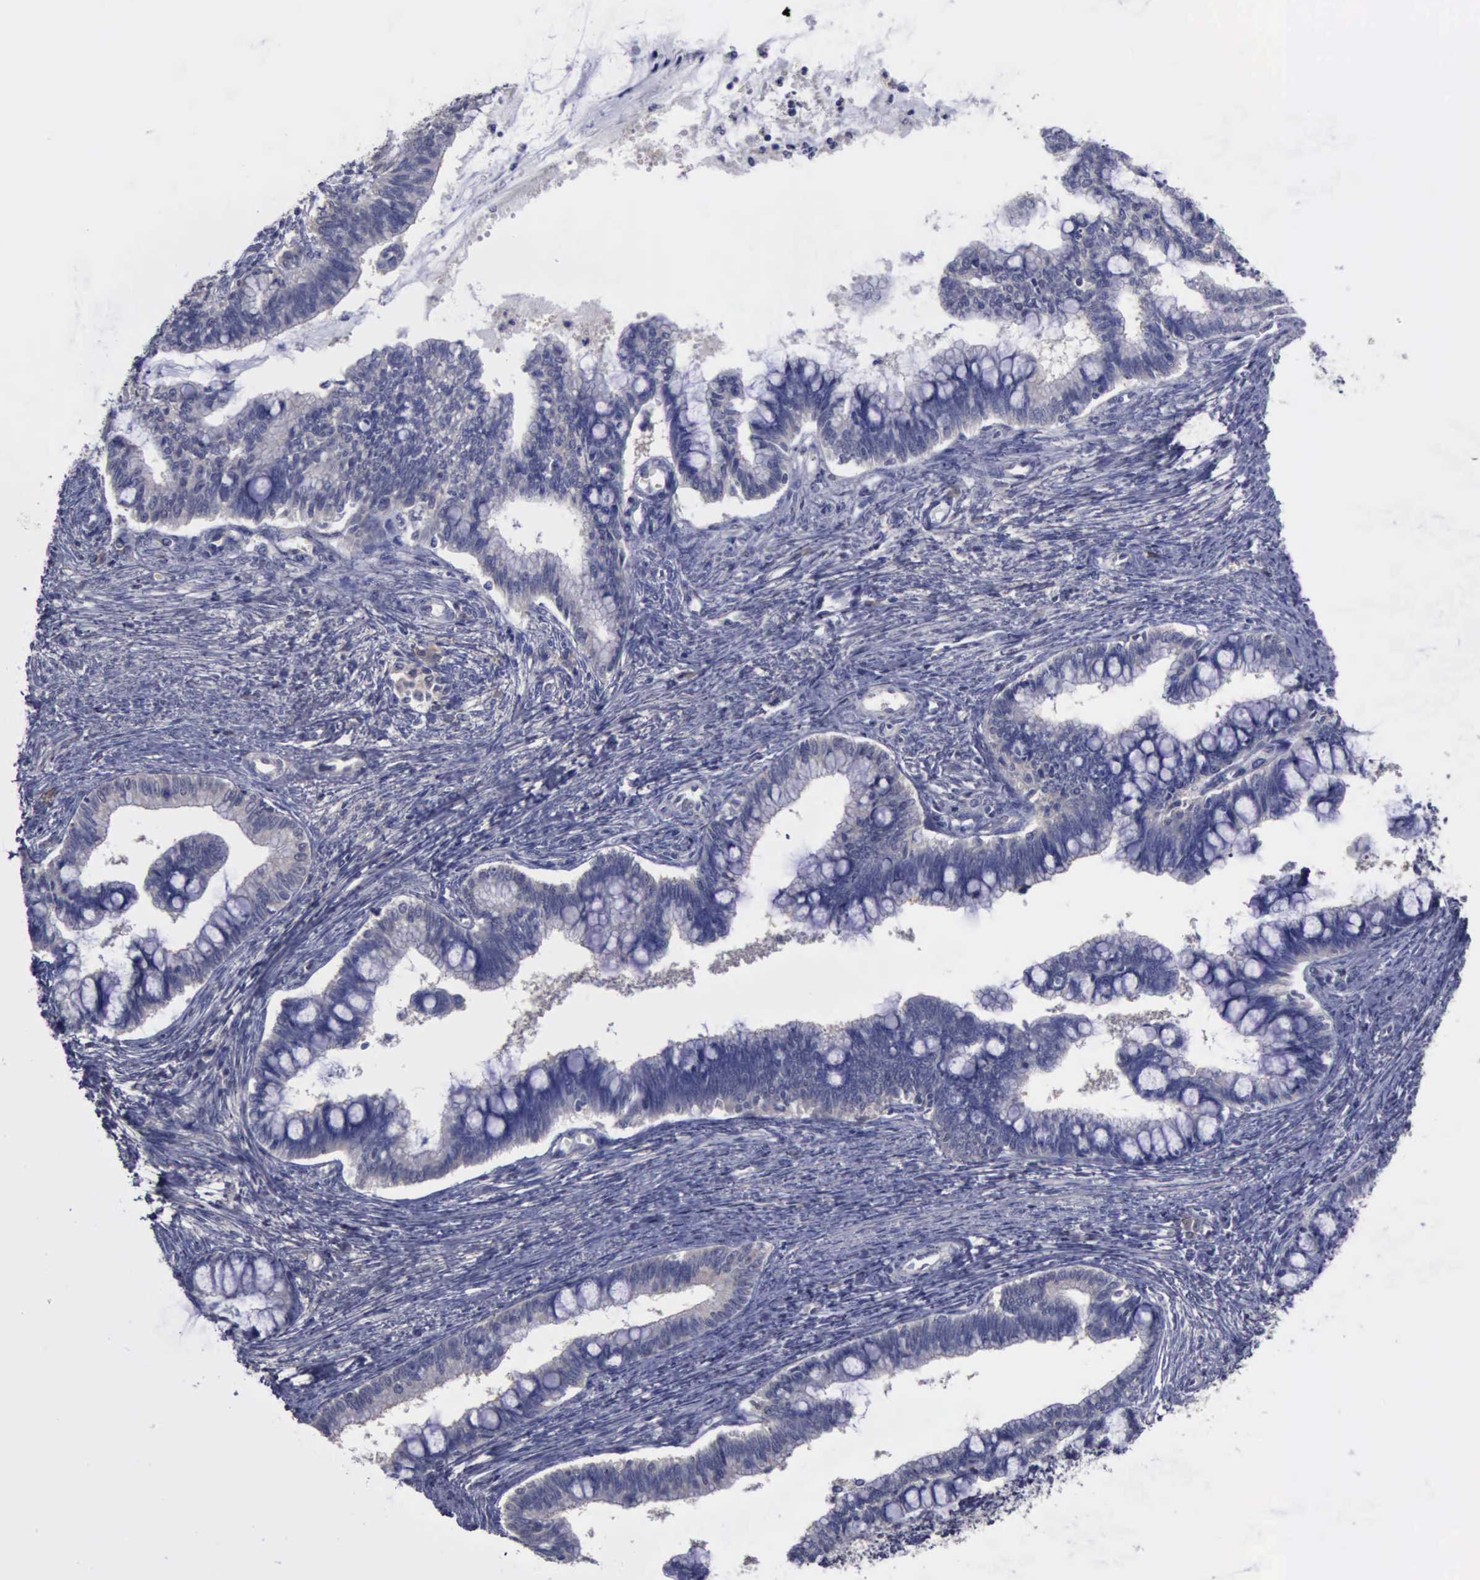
{"staining": {"intensity": "negative", "quantity": "none", "location": "none"}, "tissue": "cervical cancer", "cell_type": "Tumor cells", "image_type": "cancer", "snomed": [{"axis": "morphology", "description": "Adenocarcinoma, NOS"}, {"axis": "topography", "description": "Cervix"}], "caption": "This micrograph is of cervical adenocarcinoma stained with immunohistochemistry to label a protein in brown with the nuclei are counter-stained blue. There is no positivity in tumor cells.", "gene": "PHKA1", "patient": {"sex": "female", "age": 36}}